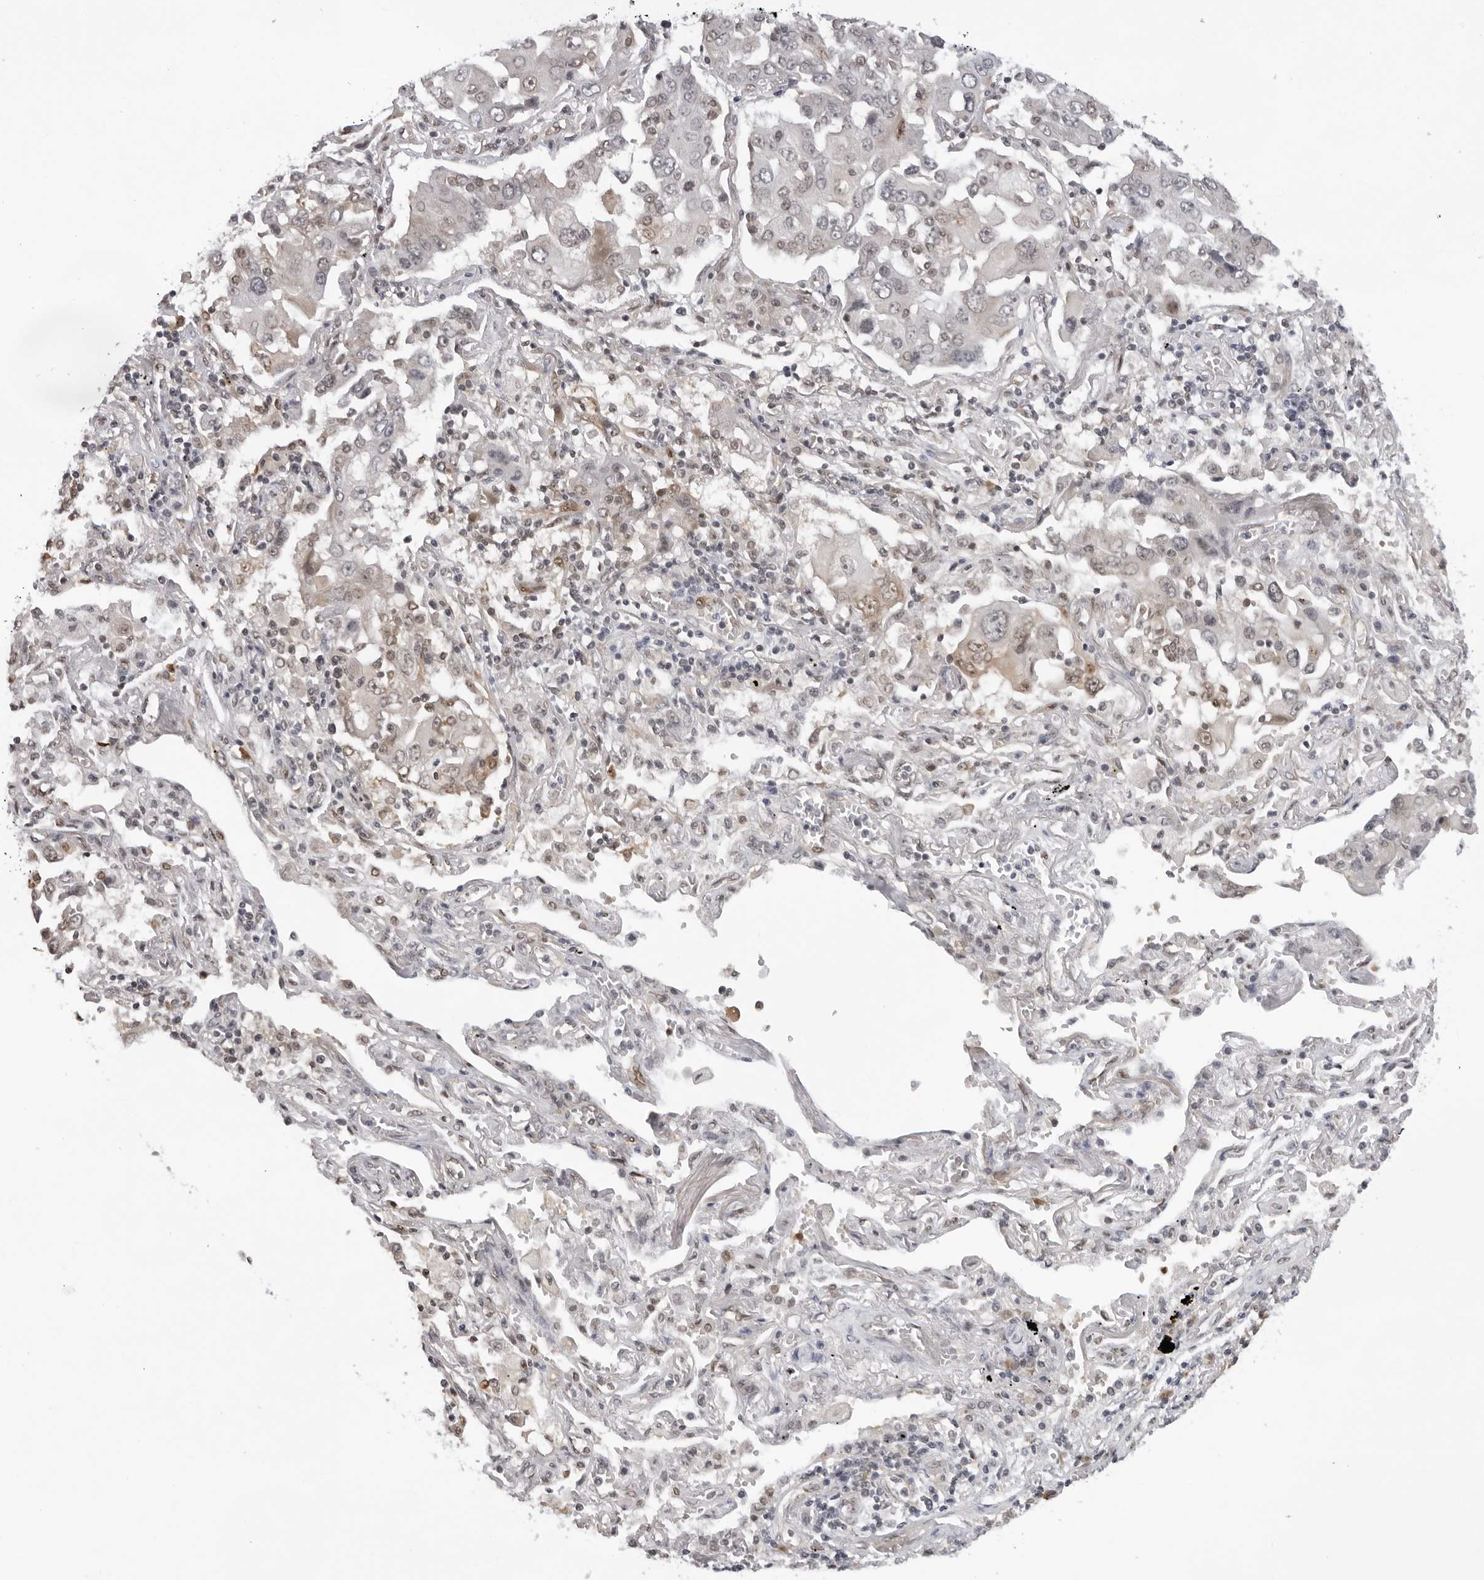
{"staining": {"intensity": "weak", "quantity": "<25%", "location": "cytoplasmic/membranous"}, "tissue": "lung cancer", "cell_type": "Tumor cells", "image_type": "cancer", "snomed": [{"axis": "morphology", "description": "Adenocarcinoma, NOS"}, {"axis": "topography", "description": "Lung"}], "caption": "This is an IHC image of human adenocarcinoma (lung). There is no expression in tumor cells.", "gene": "CASP7", "patient": {"sex": "female", "age": 65}}